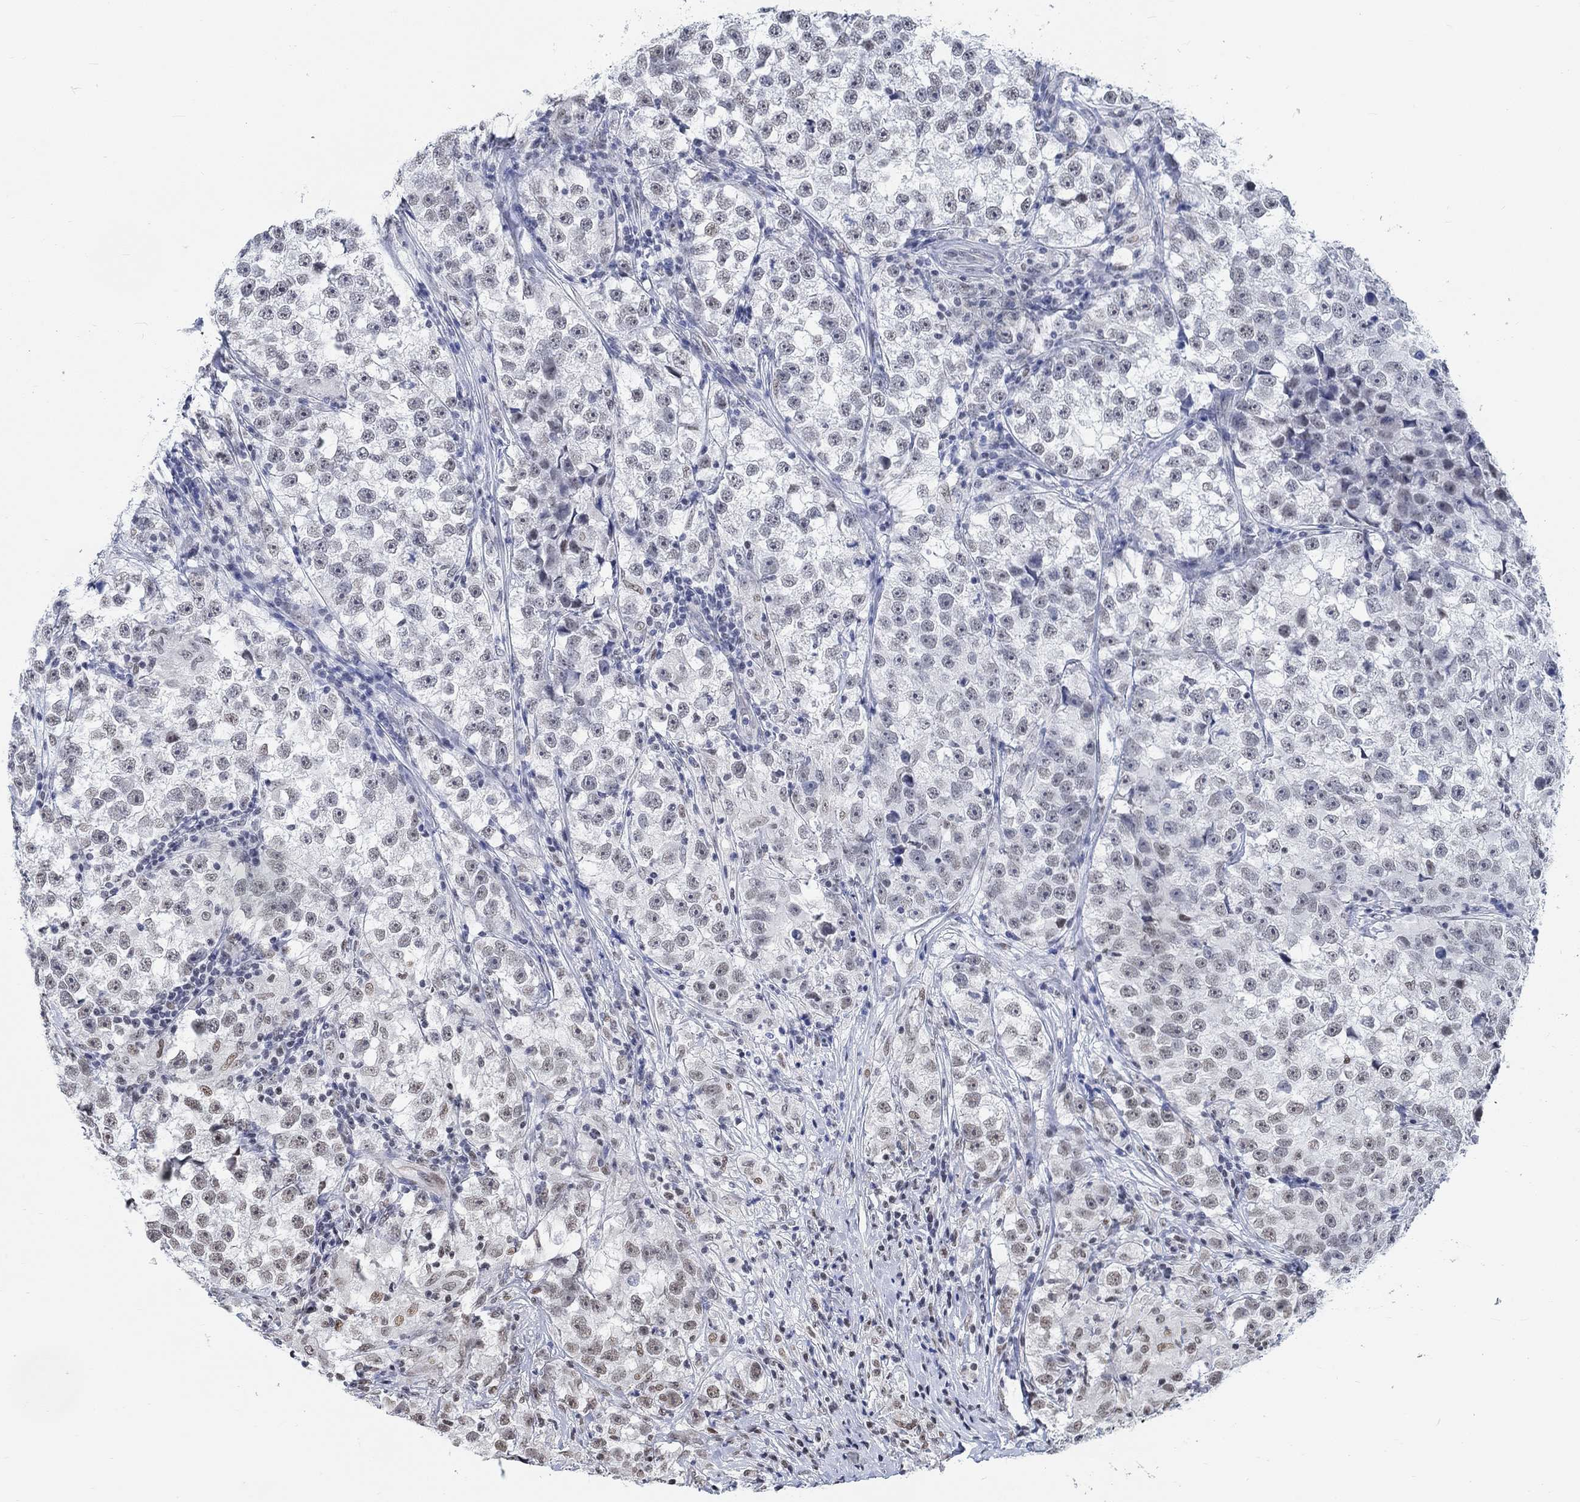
{"staining": {"intensity": "weak", "quantity": "<25%", "location": "nuclear"}, "tissue": "testis cancer", "cell_type": "Tumor cells", "image_type": "cancer", "snomed": [{"axis": "morphology", "description": "Seminoma, NOS"}, {"axis": "topography", "description": "Testis"}], "caption": "Immunohistochemistry of seminoma (testis) exhibits no positivity in tumor cells. The staining is performed using DAB brown chromogen with nuclei counter-stained in using hematoxylin.", "gene": "KCNH8", "patient": {"sex": "male", "age": 46}}